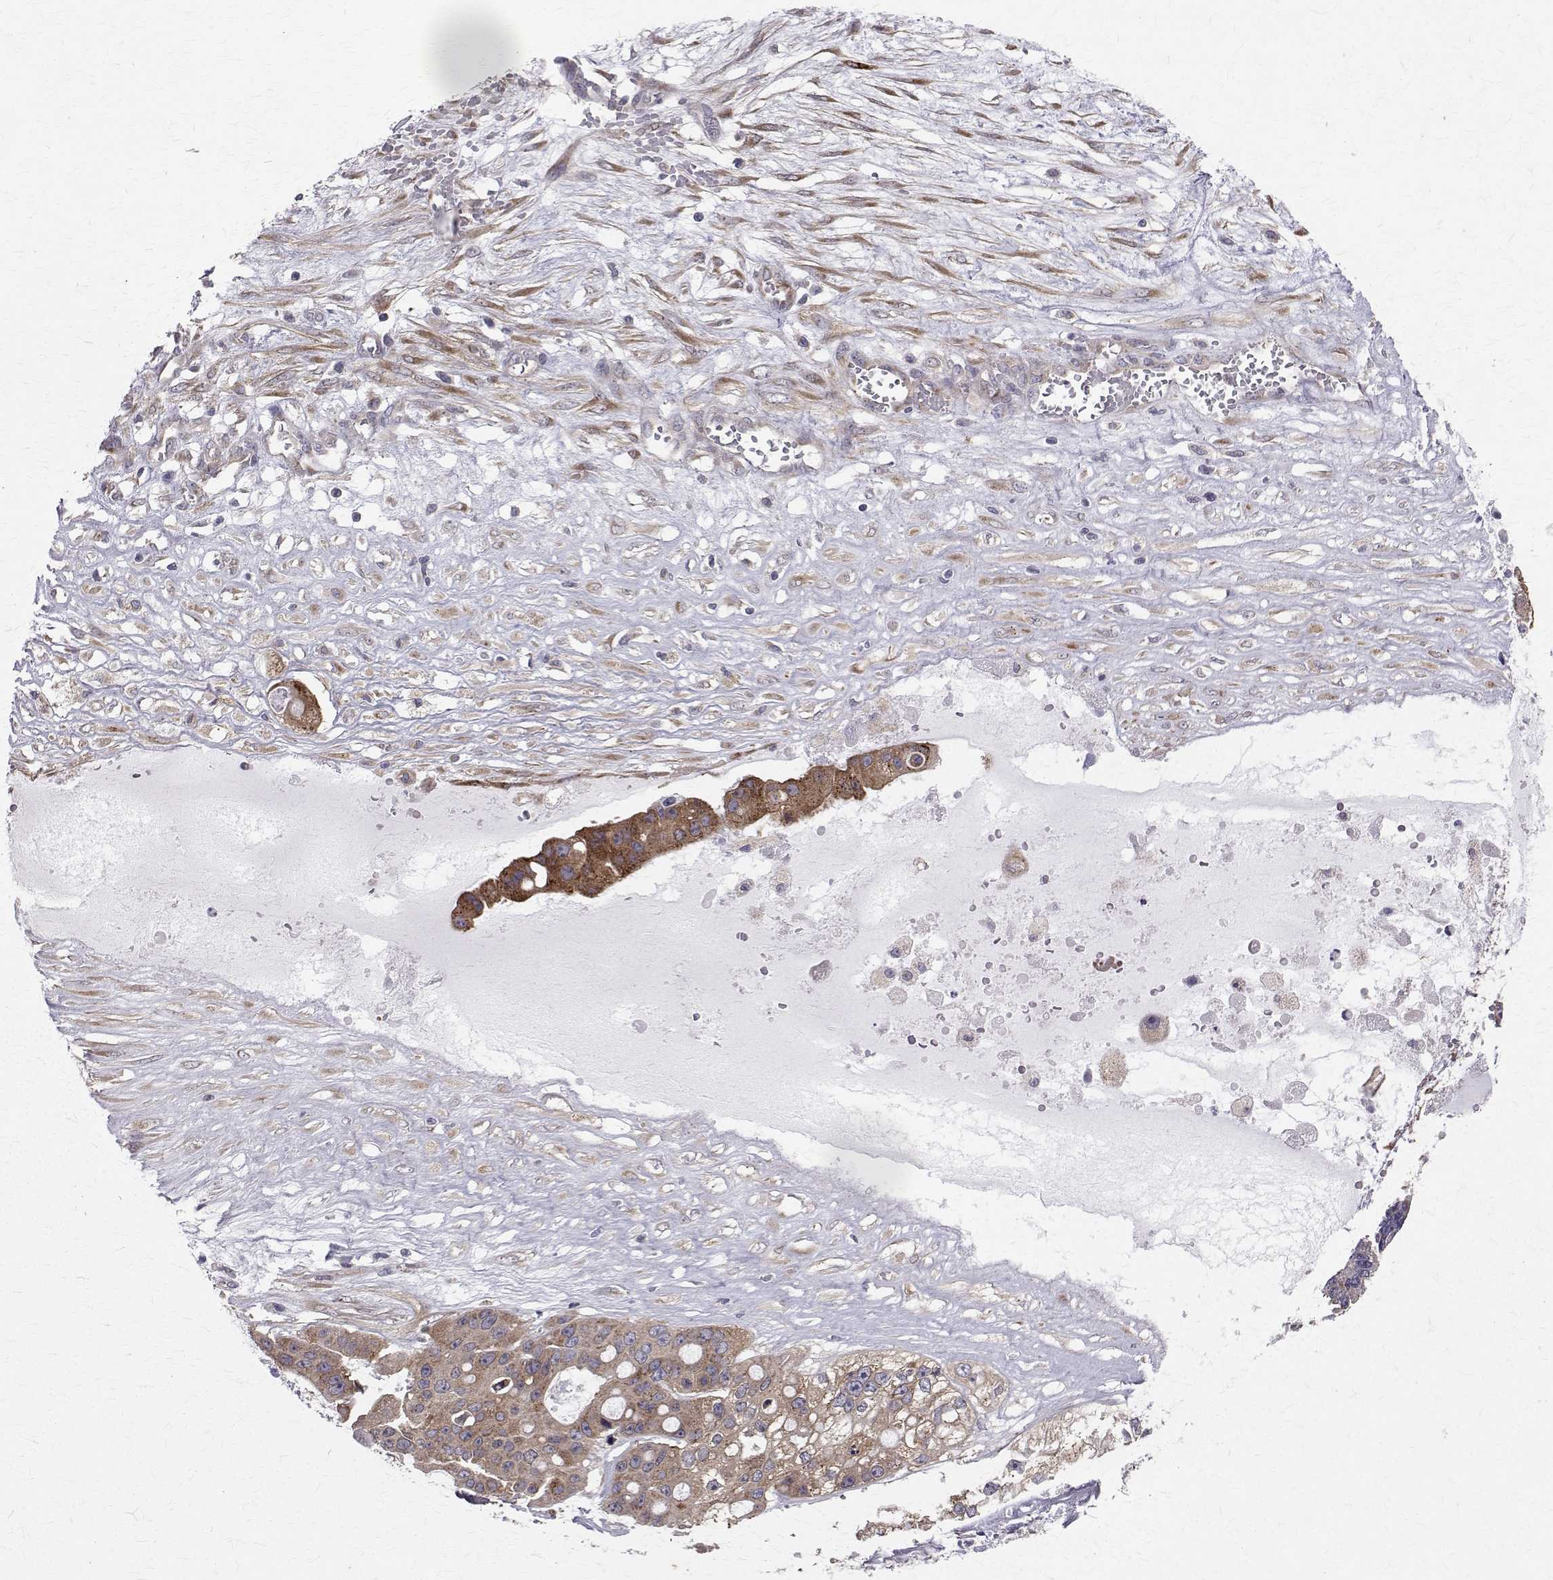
{"staining": {"intensity": "moderate", "quantity": ">75%", "location": "cytoplasmic/membranous"}, "tissue": "ovarian cancer", "cell_type": "Tumor cells", "image_type": "cancer", "snomed": [{"axis": "morphology", "description": "Cystadenocarcinoma, serous, NOS"}, {"axis": "topography", "description": "Ovary"}], "caption": "Human ovarian cancer stained with a protein marker demonstrates moderate staining in tumor cells.", "gene": "ARFGAP1", "patient": {"sex": "female", "age": 56}}